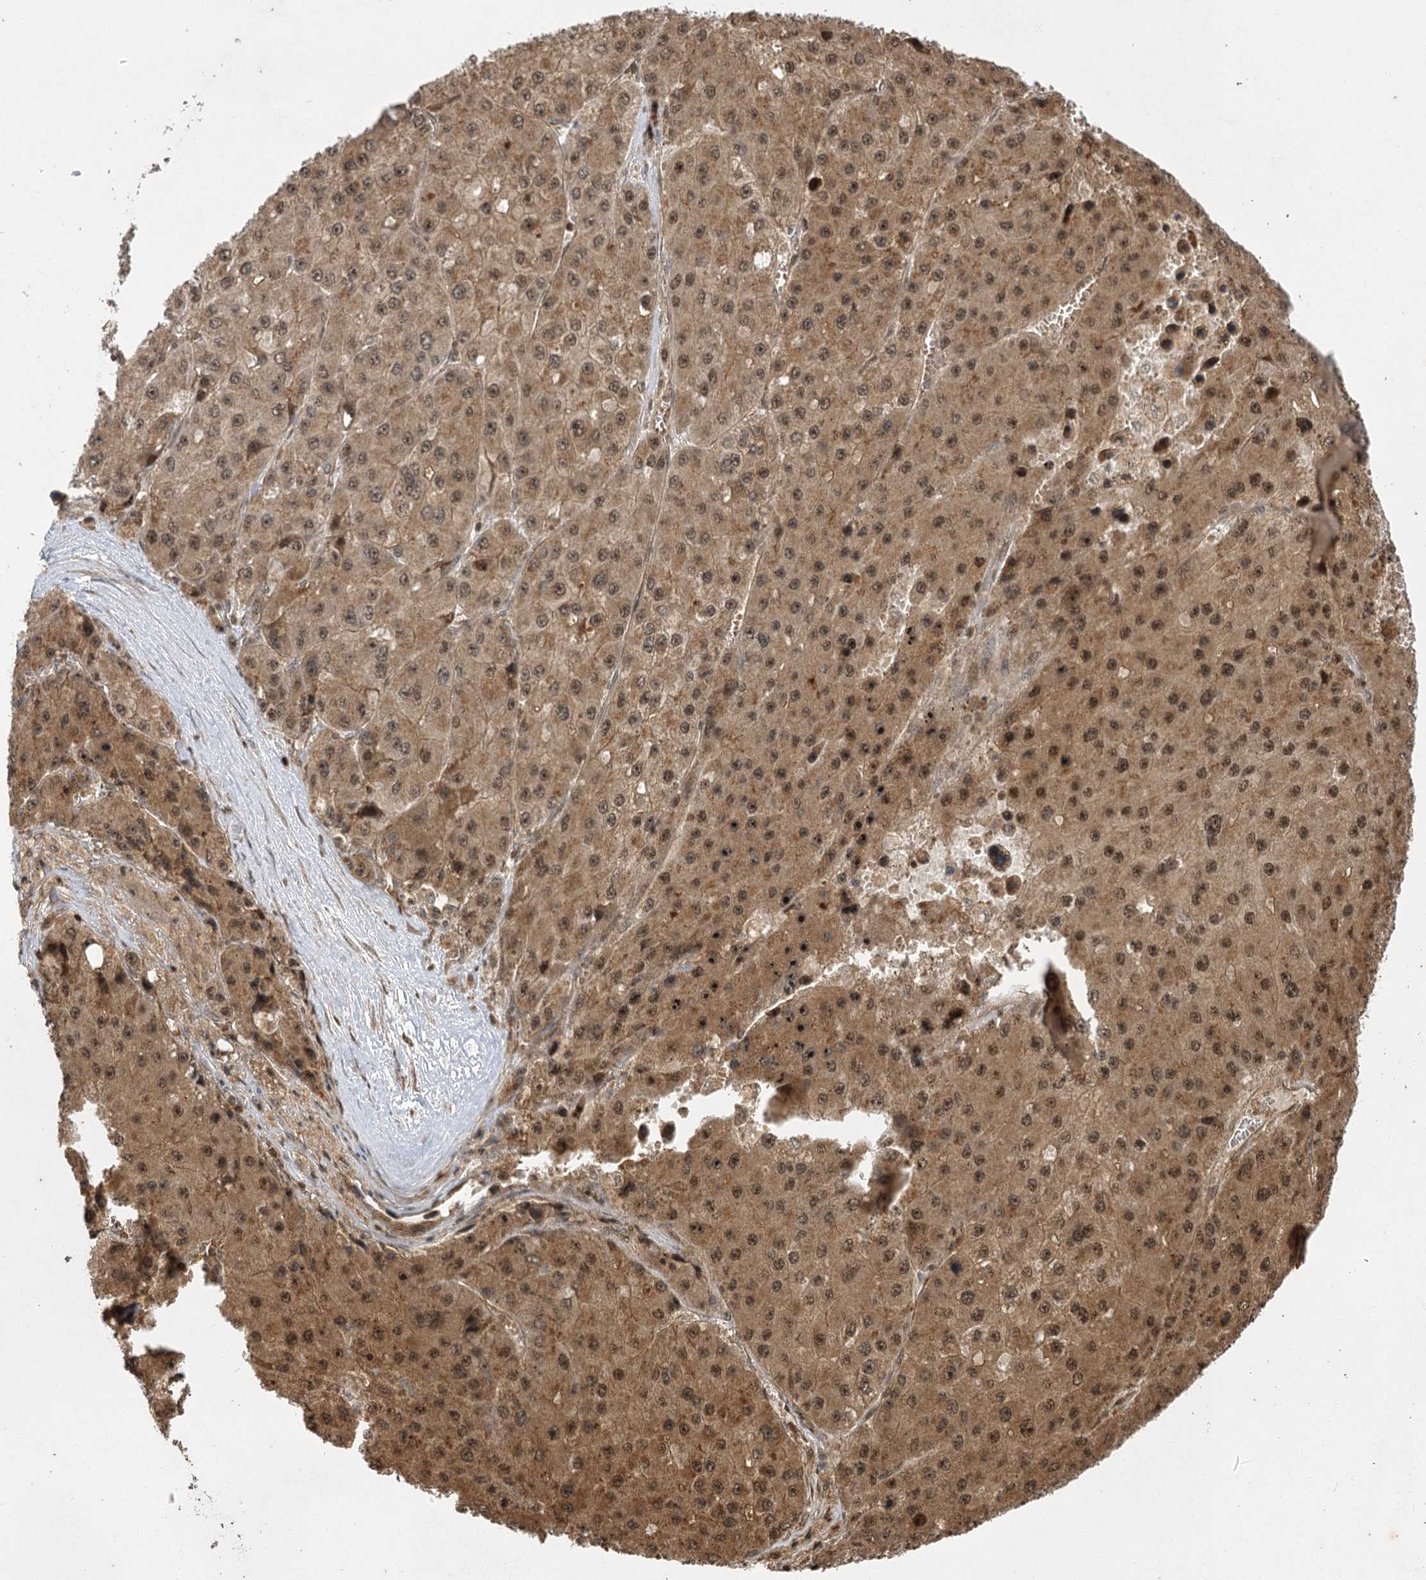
{"staining": {"intensity": "moderate", "quantity": ">75%", "location": "cytoplasmic/membranous,nuclear"}, "tissue": "liver cancer", "cell_type": "Tumor cells", "image_type": "cancer", "snomed": [{"axis": "morphology", "description": "Carcinoma, Hepatocellular, NOS"}, {"axis": "topography", "description": "Liver"}], "caption": "Hepatocellular carcinoma (liver) stained with immunohistochemistry shows moderate cytoplasmic/membranous and nuclear staining in about >75% of tumor cells. Immunohistochemistry (ihc) stains the protein of interest in brown and the nuclei are stained blue.", "gene": "IL11RA", "patient": {"sex": "female", "age": 73}}